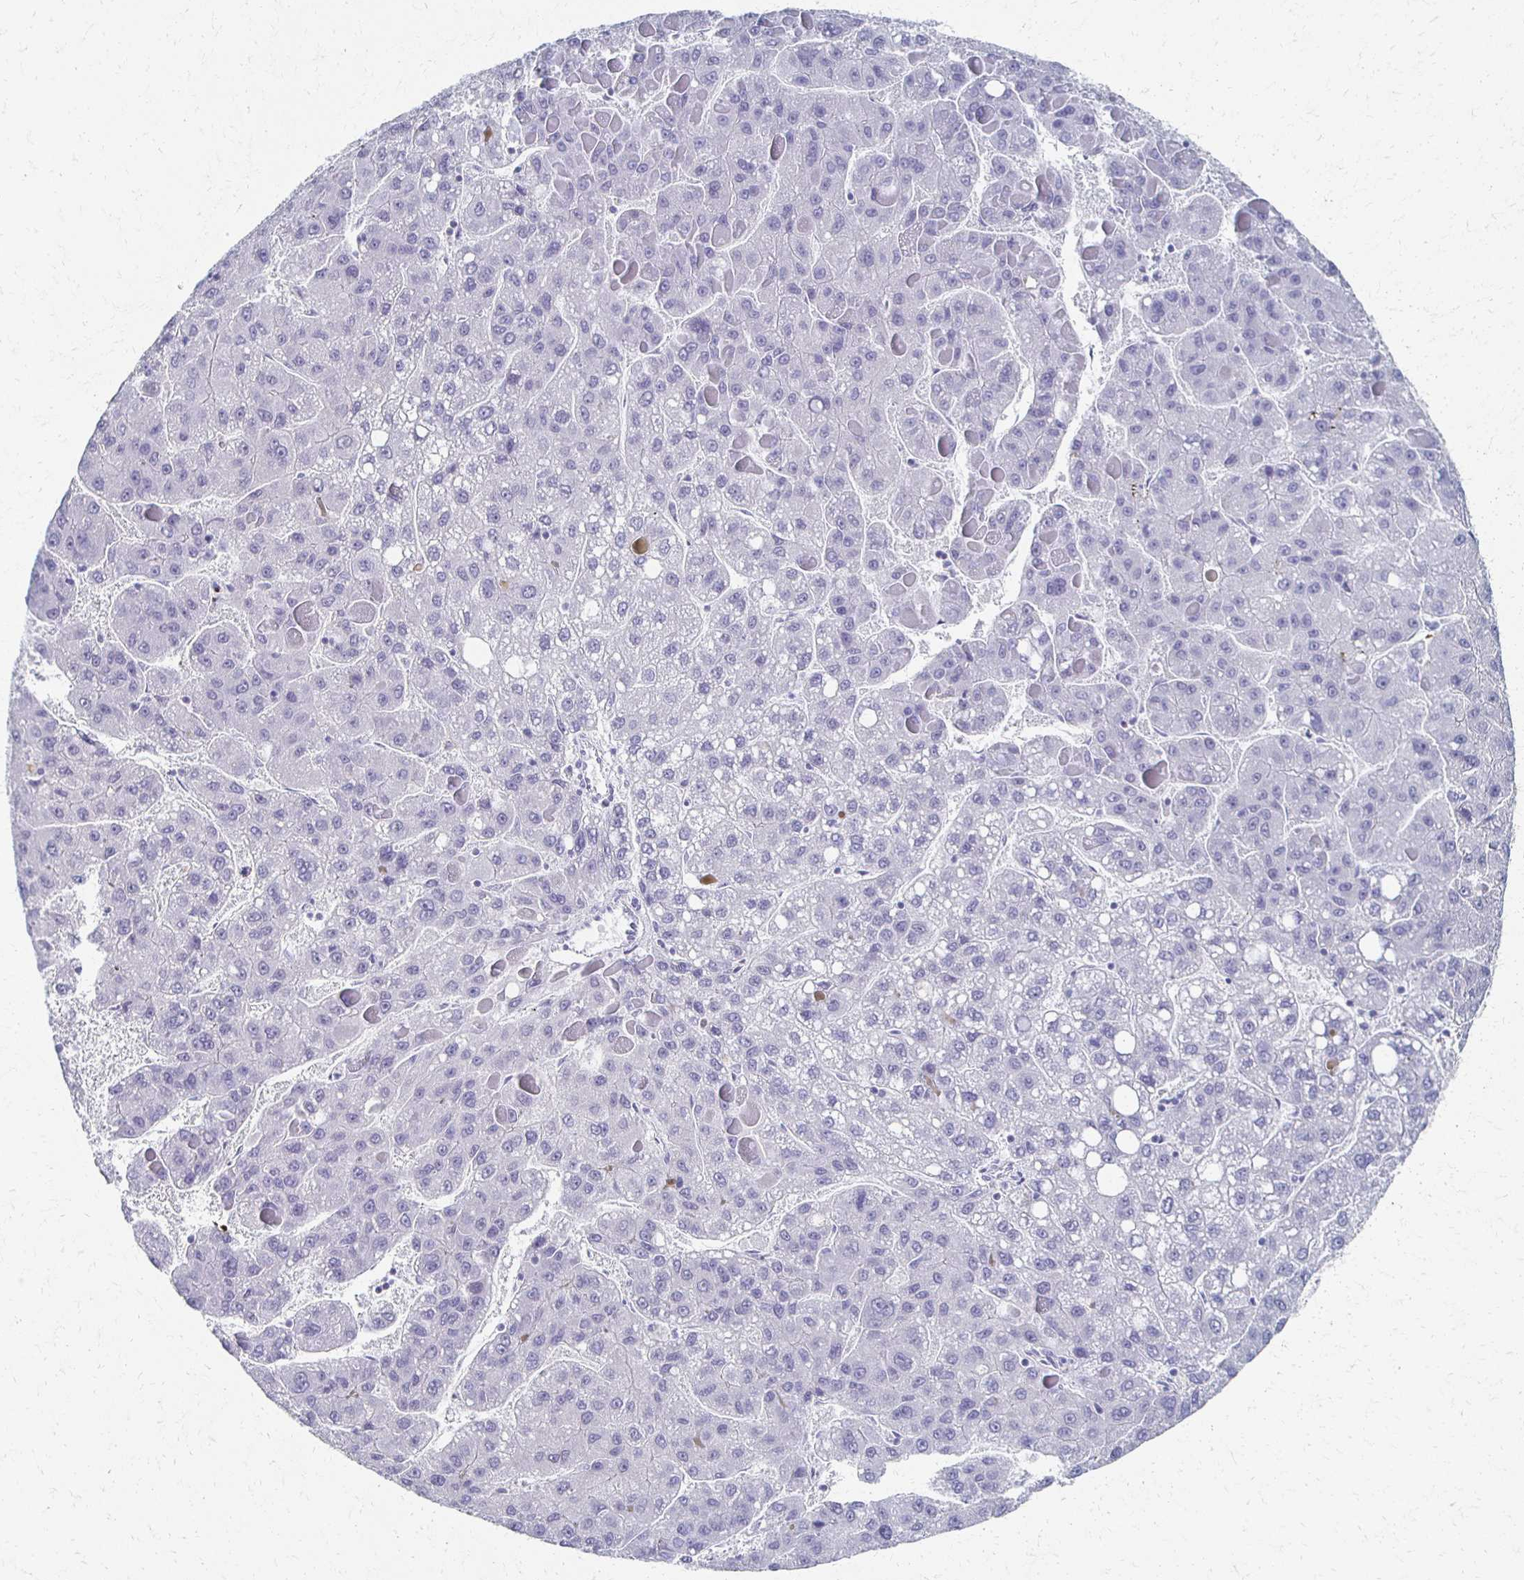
{"staining": {"intensity": "negative", "quantity": "none", "location": "none"}, "tissue": "liver cancer", "cell_type": "Tumor cells", "image_type": "cancer", "snomed": [{"axis": "morphology", "description": "Carcinoma, Hepatocellular, NOS"}, {"axis": "topography", "description": "Liver"}], "caption": "IHC histopathology image of liver cancer stained for a protein (brown), which shows no expression in tumor cells.", "gene": "CXCR2", "patient": {"sex": "female", "age": 82}}